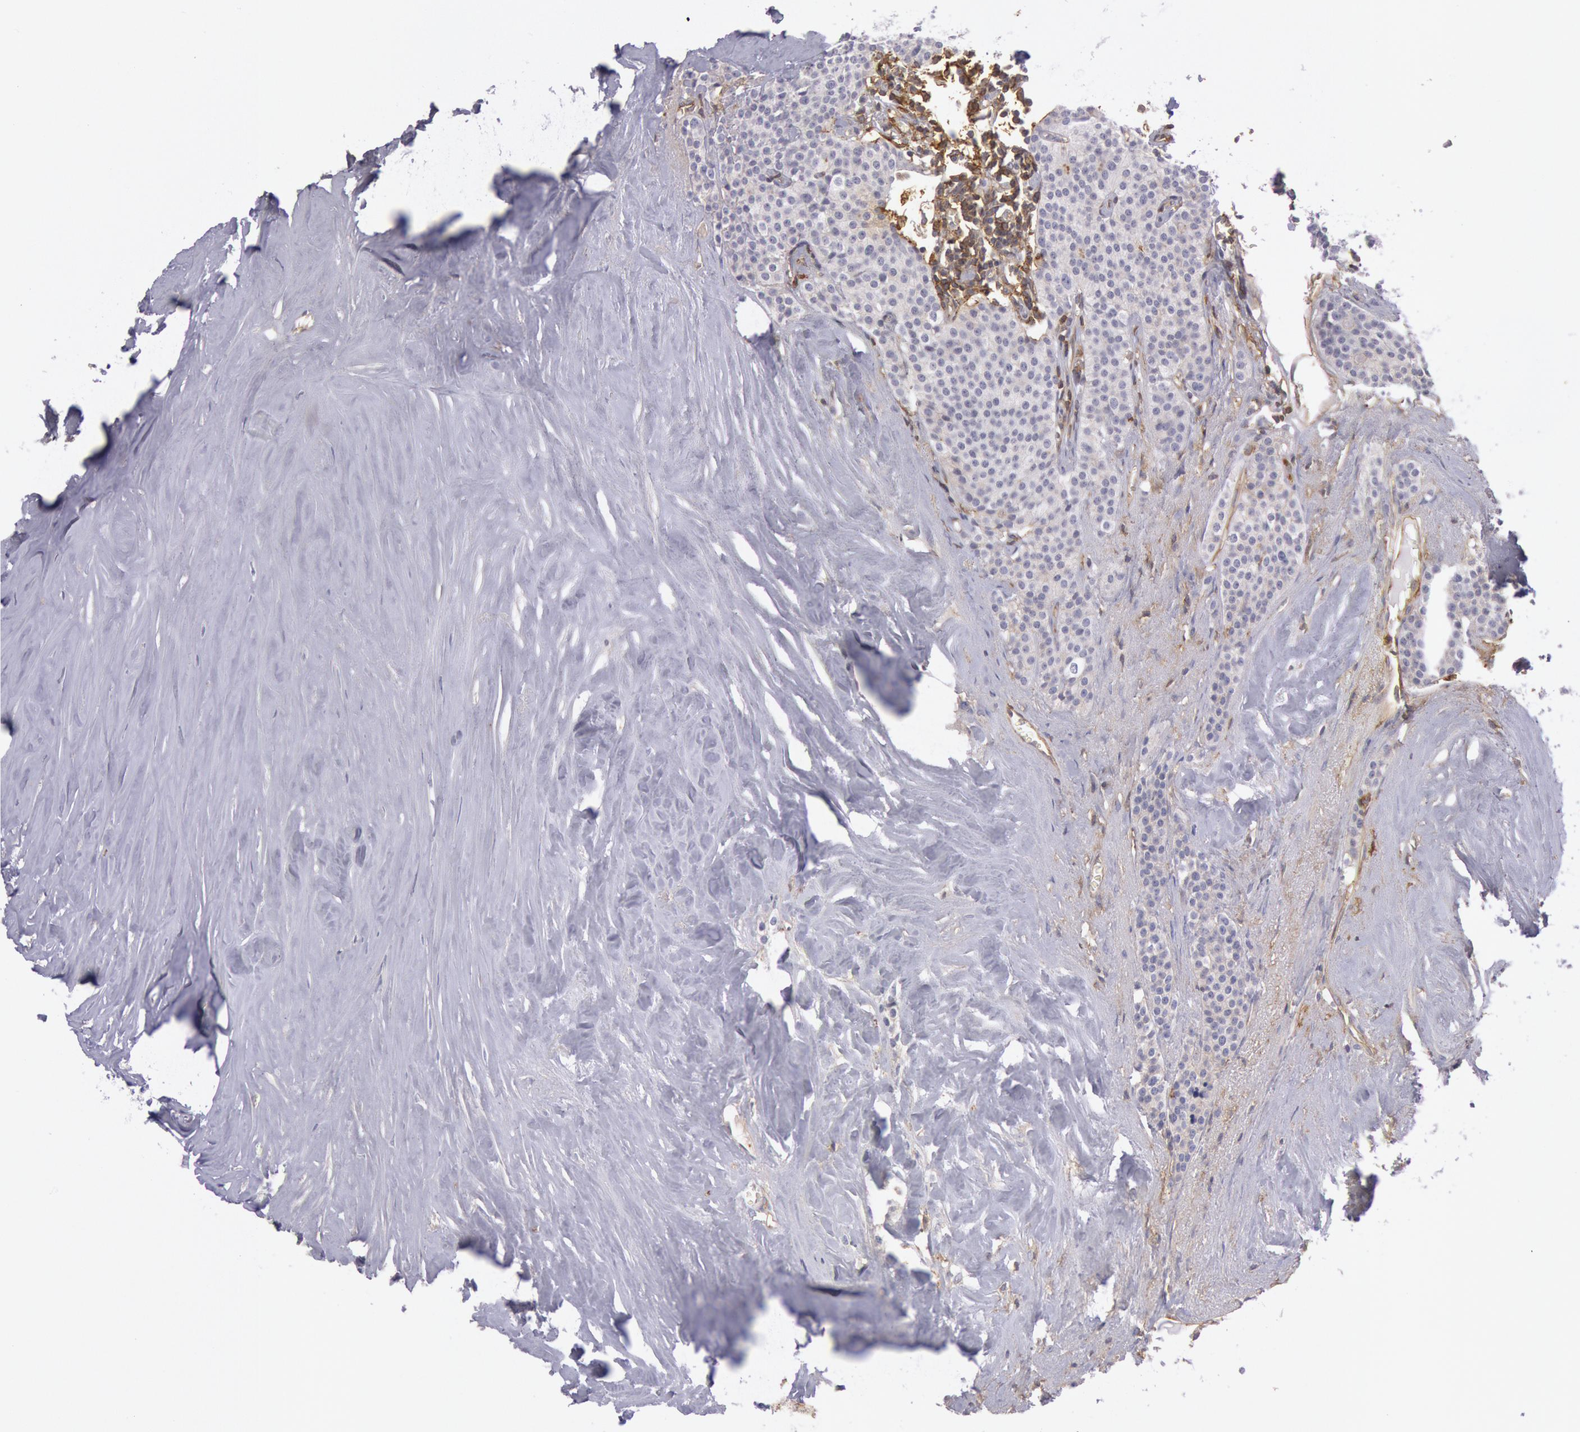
{"staining": {"intensity": "negative", "quantity": "none", "location": "none"}, "tissue": "carcinoid", "cell_type": "Tumor cells", "image_type": "cancer", "snomed": [{"axis": "morphology", "description": "Carcinoid, malignant, NOS"}, {"axis": "topography", "description": "Small intestine"}], "caption": "Tumor cells are negative for brown protein staining in carcinoid.", "gene": "SNAP23", "patient": {"sex": "male", "age": 63}}